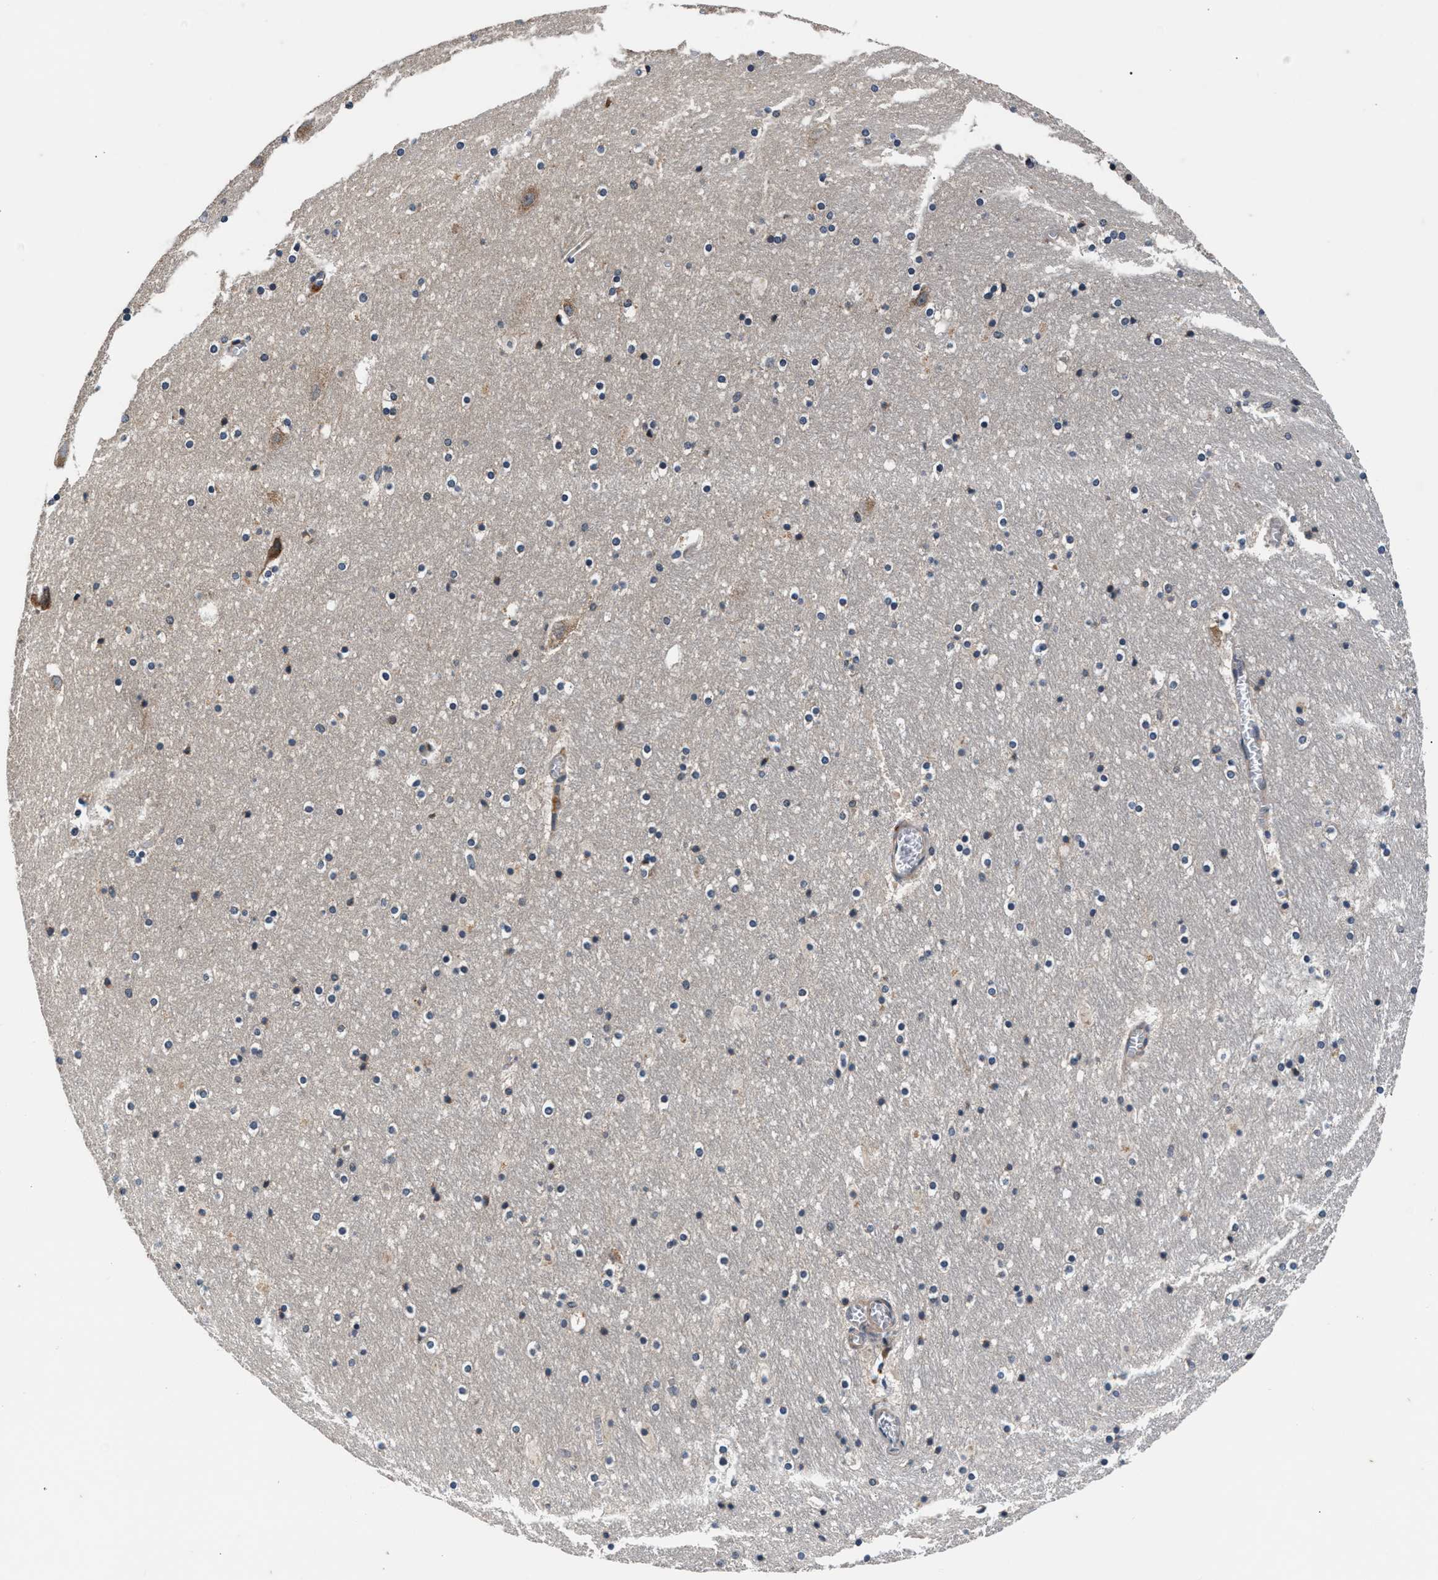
{"staining": {"intensity": "weak", "quantity": "<25%", "location": "cytoplasmic/membranous"}, "tissue": "hippocampus", "cell_type": "Glial cells", "image_type": "normal", "snomed": [{"axis": "morphology", "description": "Normal tissue, NOS"}, {"axis": "topography", "description": "Hippocampus"}], "caption": "Immunohistochemical staining of benign hippocampus demonstrates no significant expression in glial cells. The staining was performed using DAB to visualize the protein expression in brown, while the nuclei were stained in blue with hematoxylin (Magnification: 20x).", "gene": "IMMT", "patient": {"sex": "male", "age": 45}}